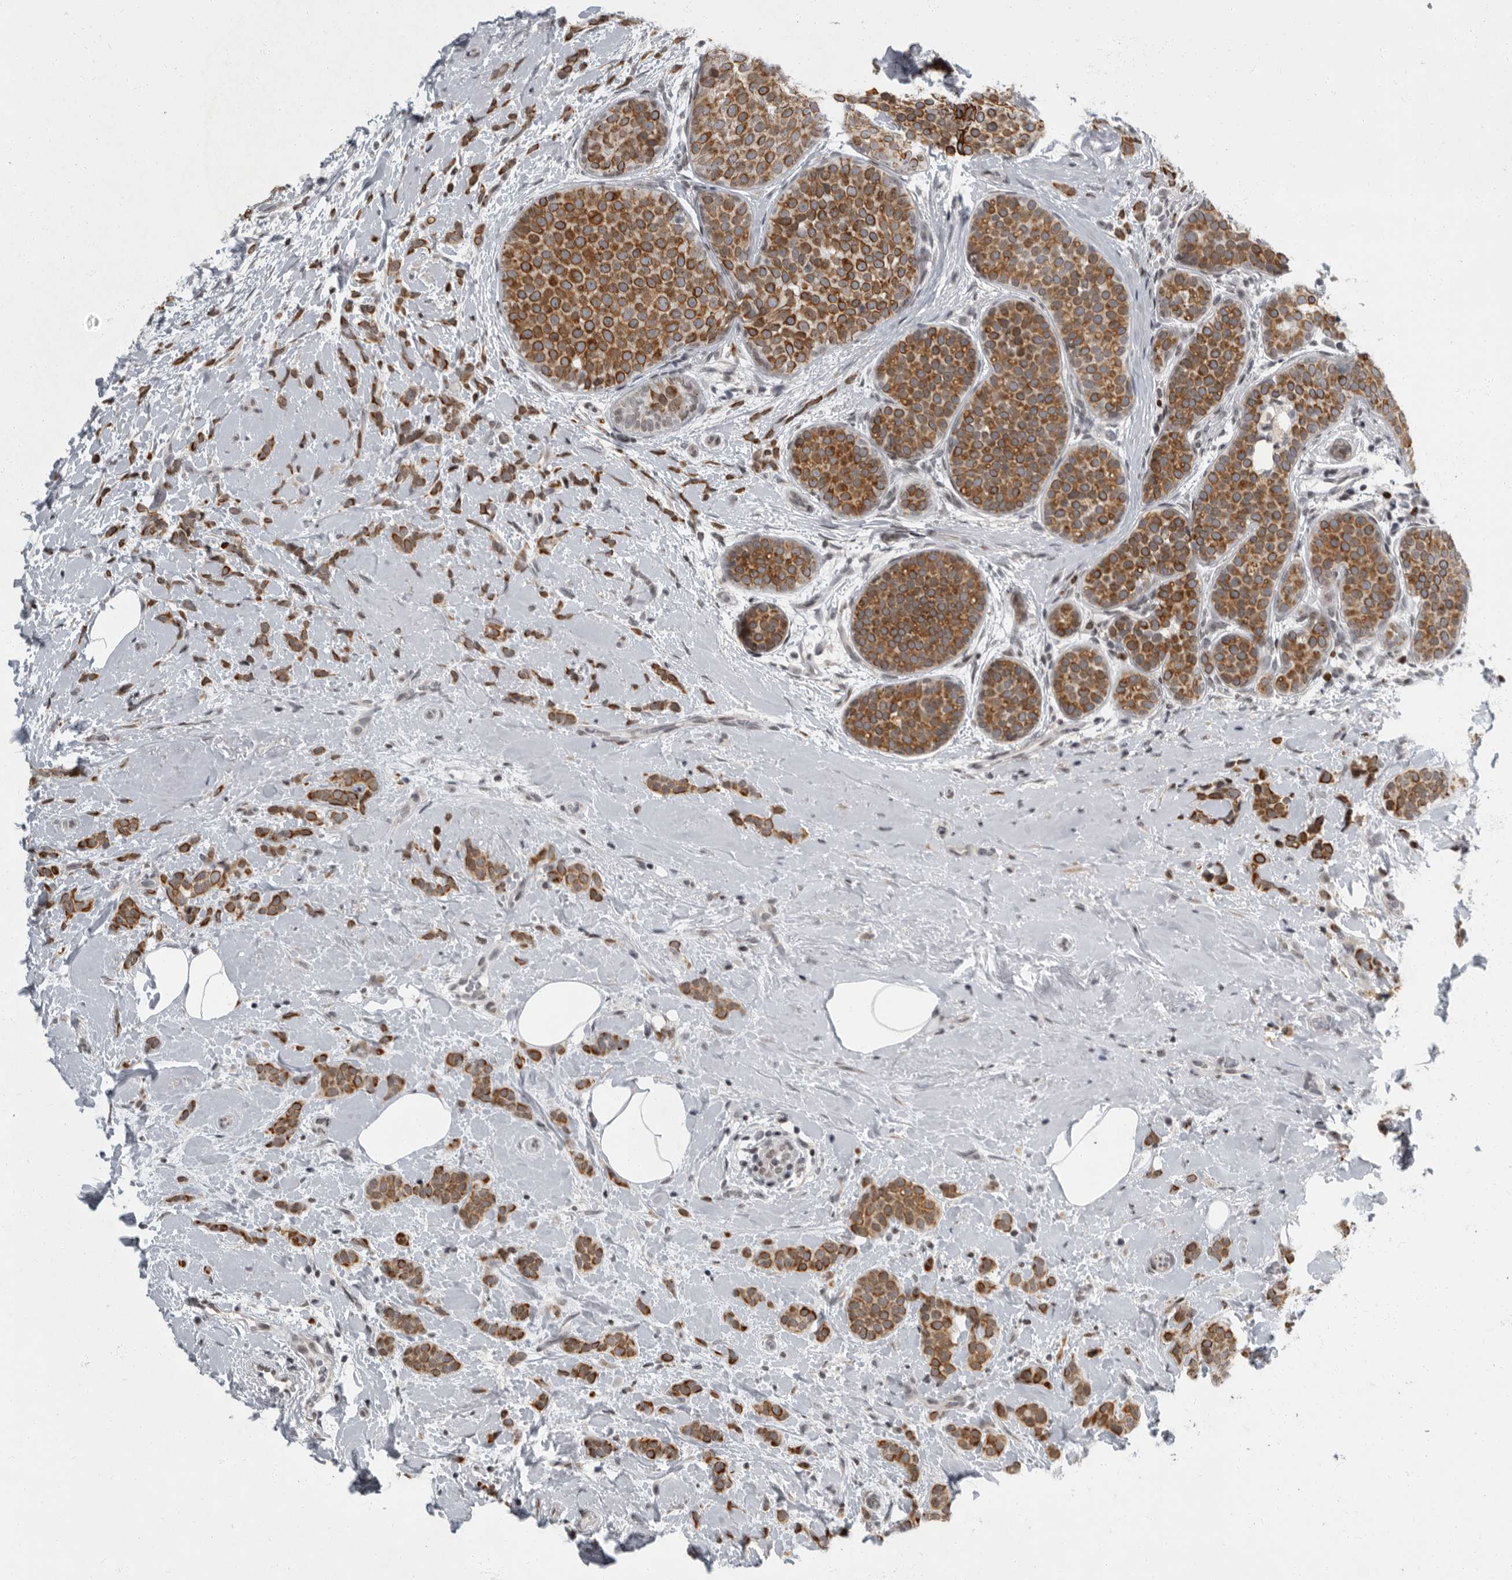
{"staining": {"intensity": "strong", "quantity": ">75%", "location": "cytoplasmic/membranous"}, "tissue": "breast cancer", "cell_type": "Tumor cells", "image_type": "cancer", "snomed": [{"axis": "morphology", "description": "Lobular carcinoma, in situ"}, {"axis": "morphology", "description": "Lobular carcinoma"}, {"axis": "topography", "description": "Breast"}], "caption": "Breast lobular carcinoma stained with a brown dye exhibits strong cytoplasmic/membranous positive positivity in about >75% of tumor cells.", "gene": "EVI5", "patient": {"sex": "female", "age": 41}}